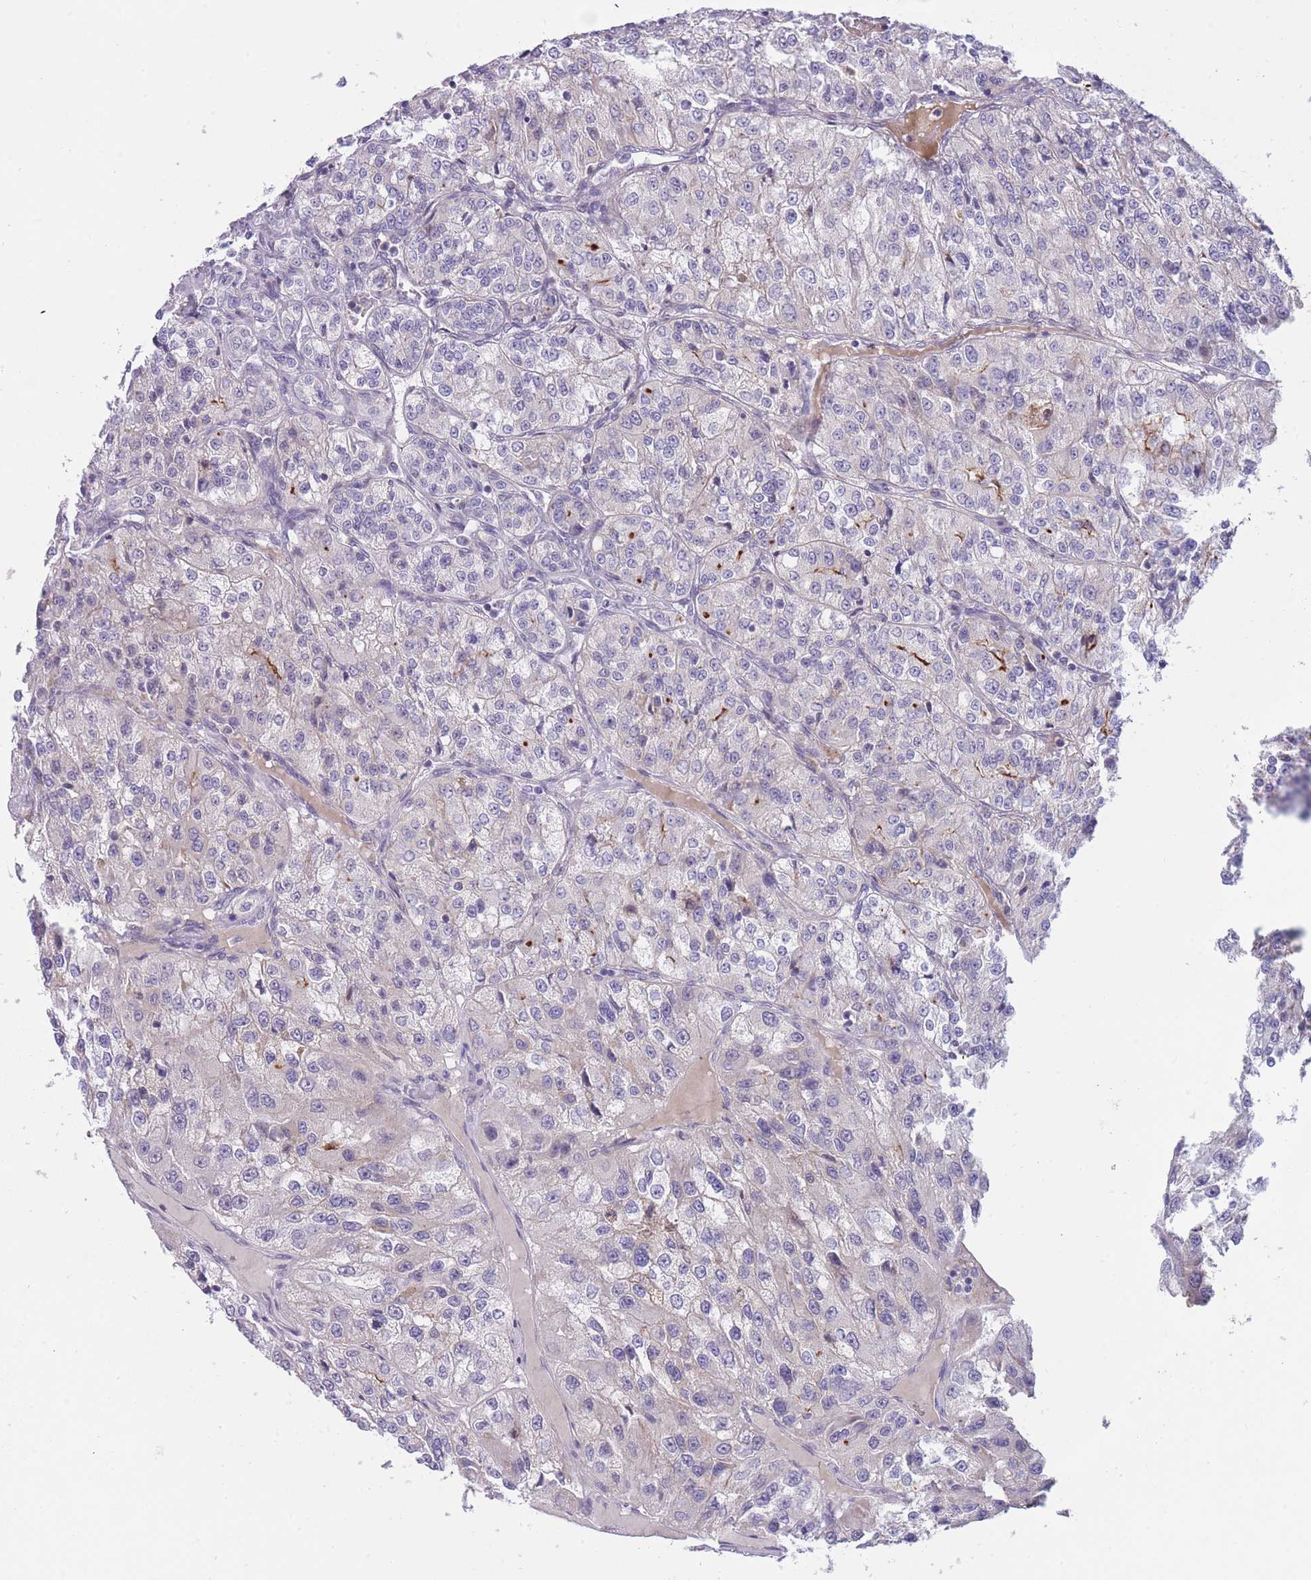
{"staining": {"intensity": "negative", "quantity": "none", "location": "none"}, "tissue": "renal cancer", "cell_type": "Tumor cells", "image_type": "cancer", "snomed": [{"axis": "morphology", "description": "Adenocarcinoma, NOS"}, {"axis": "topography", "description": "Kidney"}], "caption": "Tumor cells show no significant expression in renal cancer. (DAB (3,3'-diaminobenzidine) immunohistochemistry with hematoxylin counter stain).", "gene": "GOLGA6L25", "patient": {"sex": "female", "age": 63}}